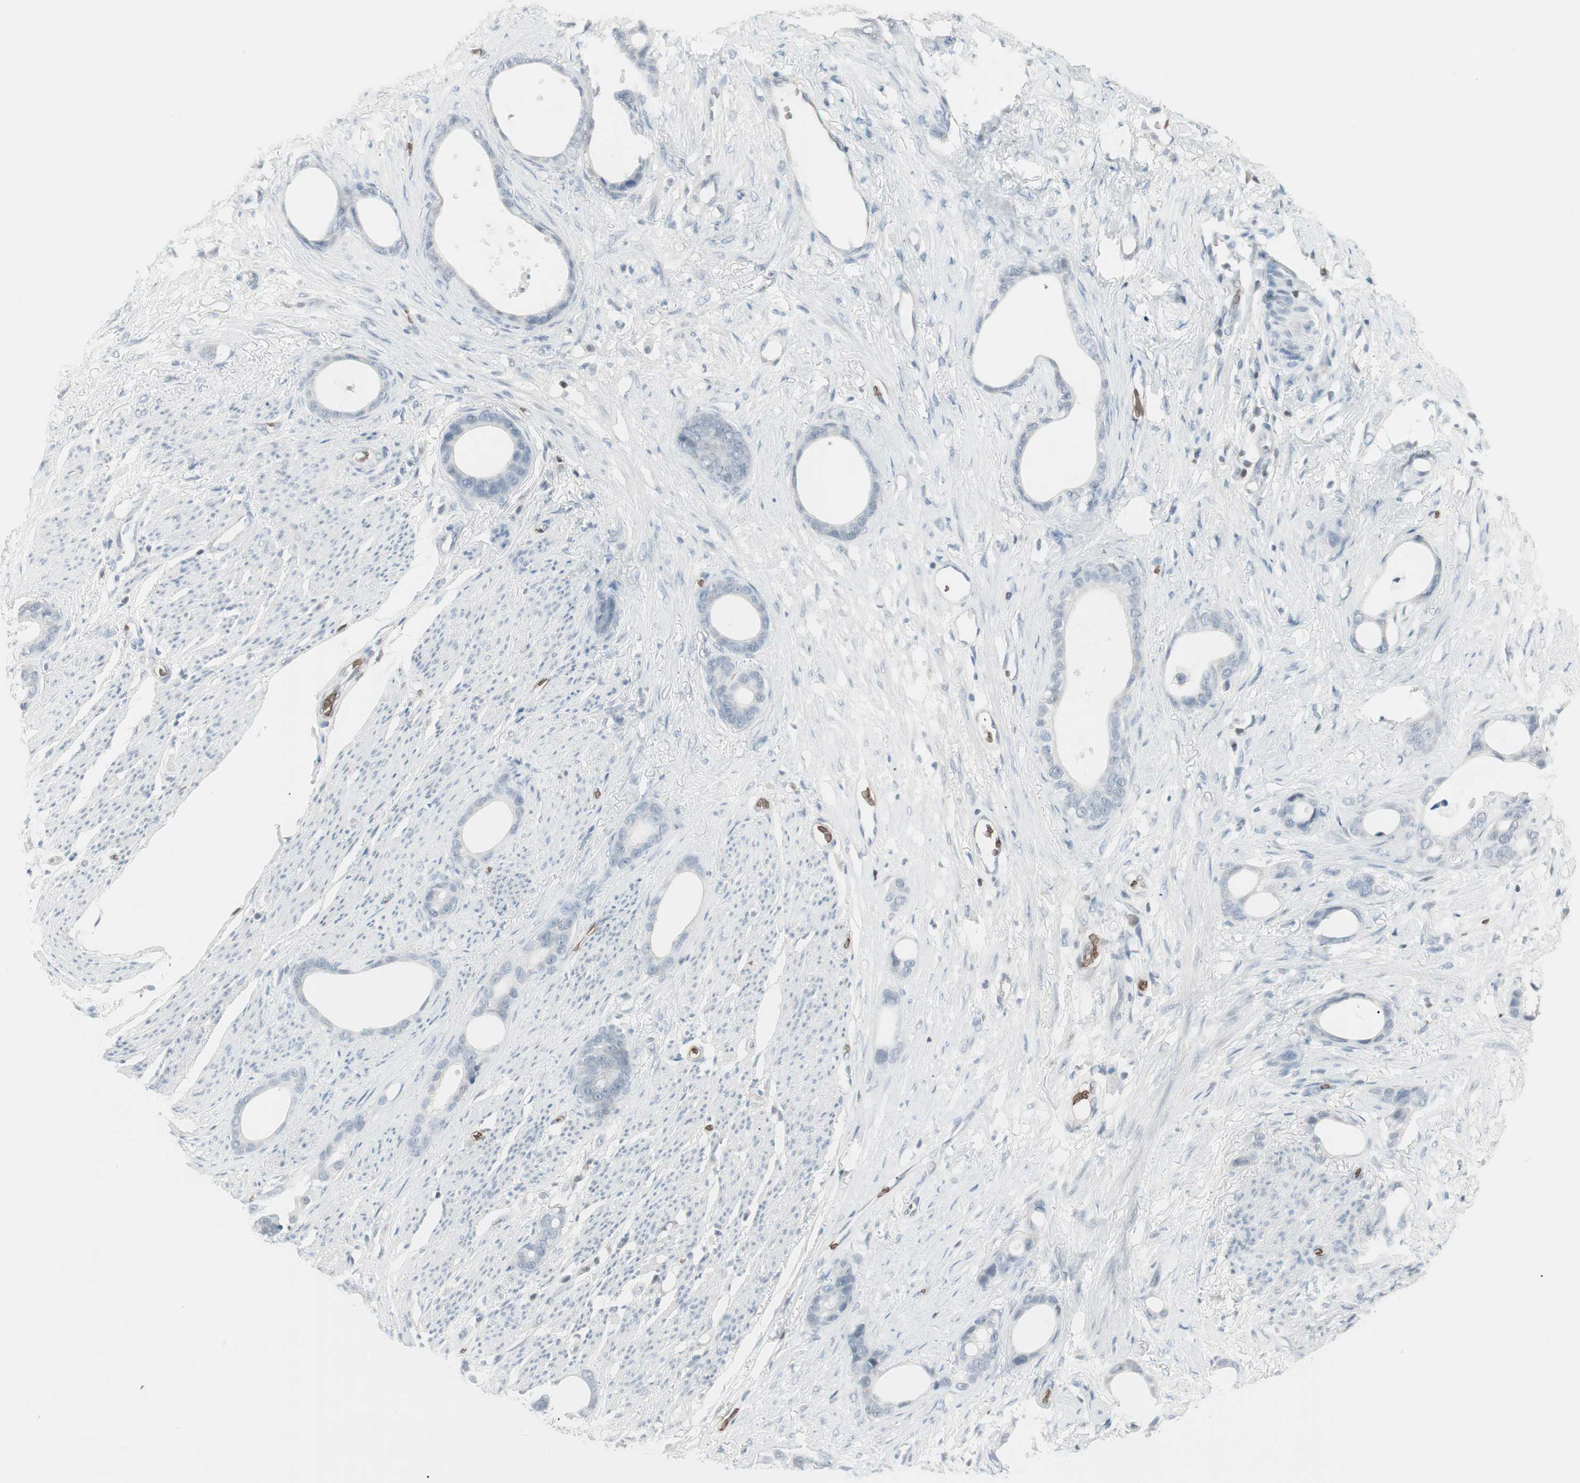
{"staining": {"intensity": "negative", "quantity": "none", "location": "none"}, "tissue": "stomach cancer", "cell_type": "Tumor cells", "image_type": "cancer", "snomed": [{"axis": "morphology", "description": "Adenocarcinoma, NOS"}, {"axis": "topography", "description": "Stomach"}], "caption": "This histopathology image is of stomach cancer stained with IHC to label a protein in brown with the nuclei are counter-stained blue. There is no staining in tumor cells. (Brightfield microscopy of DAB (3,3'-diaminobenzidine) IHC at high magnification).", "gene": "MAP4K1", "patient": {"sex": "female", "age": 75}}